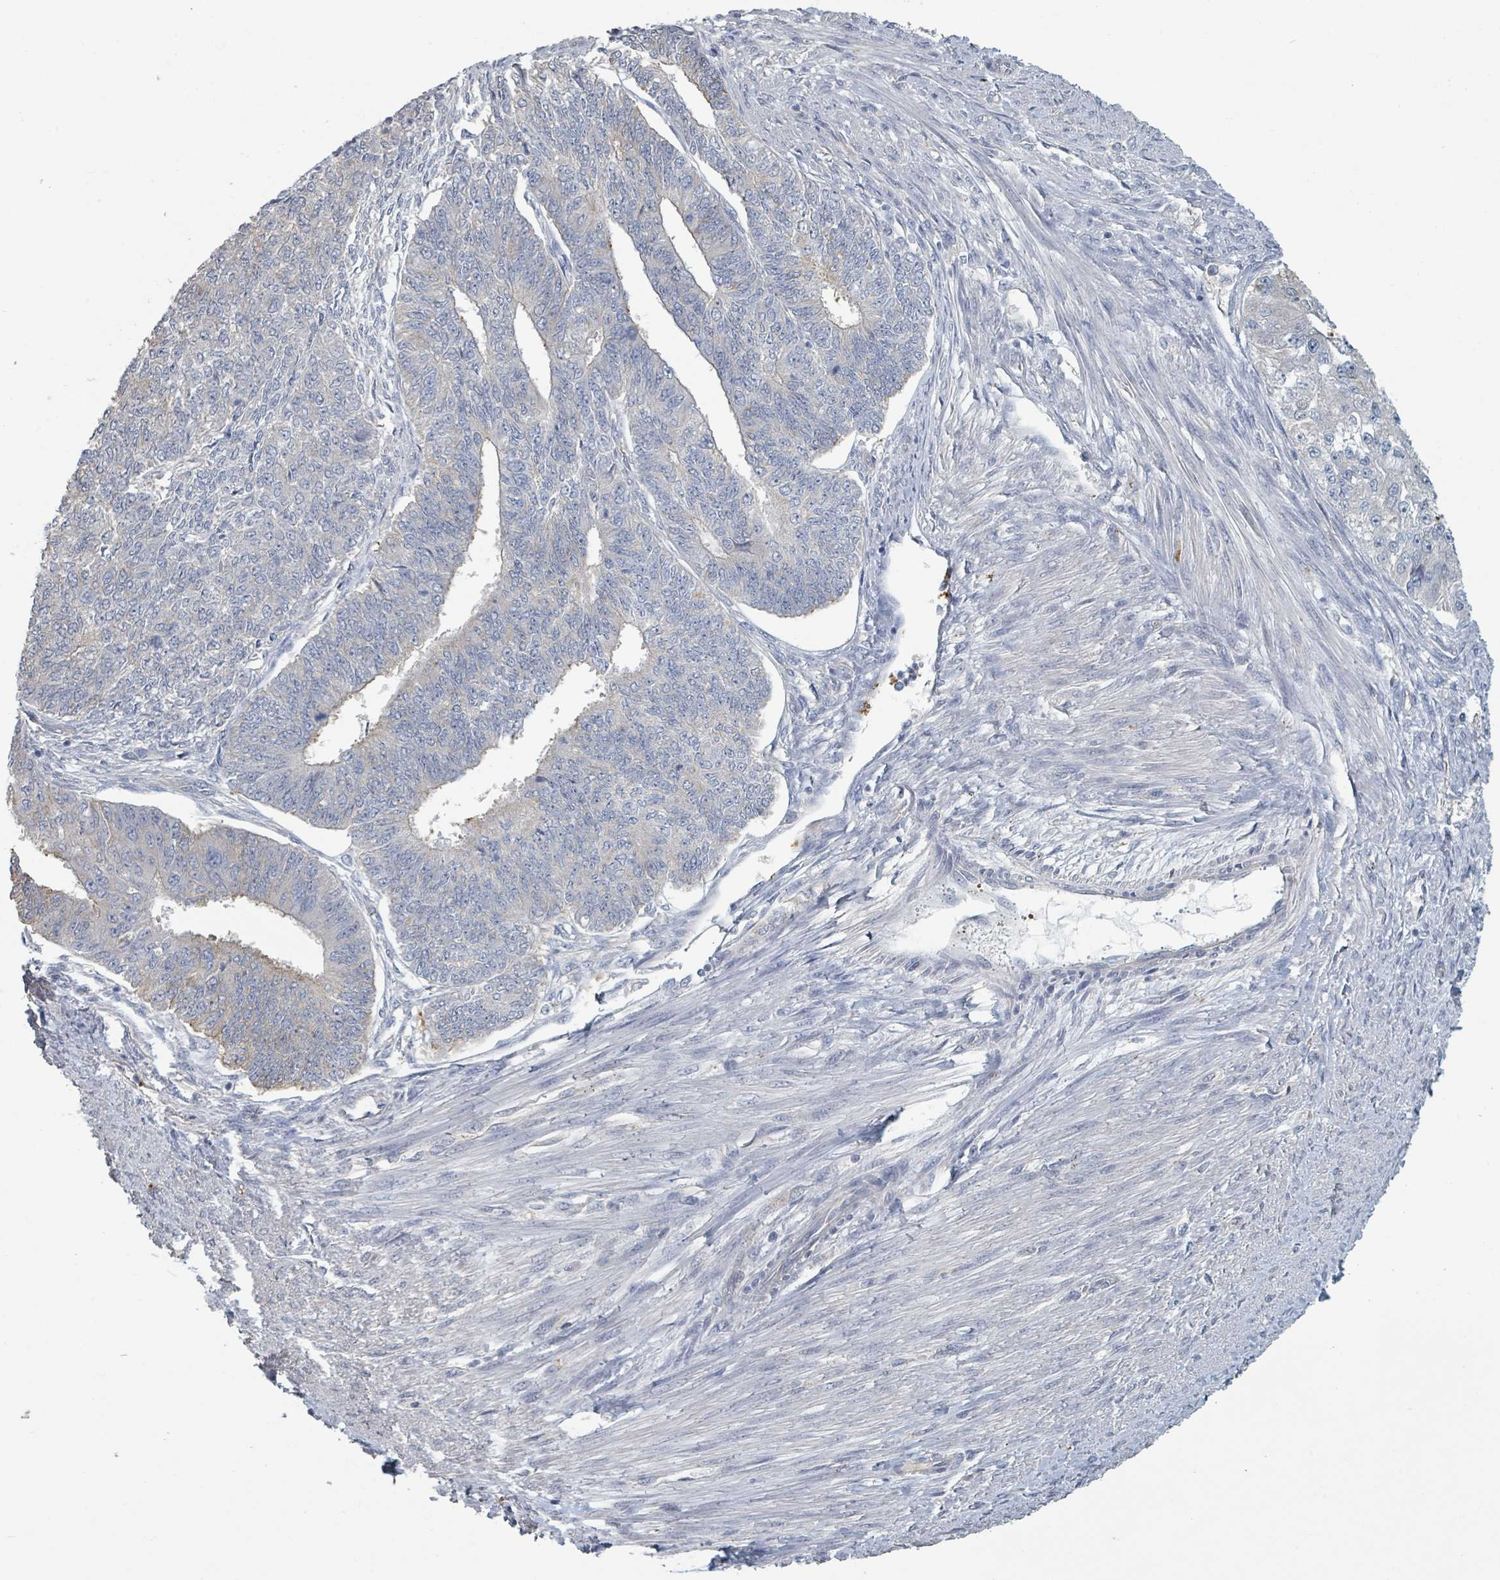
{"staining": {"intensity": "negative", "quantity": "none", "location": "none"}, "tissue": "endometrial cancer", "cell_type": "Tumor cells", "image_type": "cancer", "snomed": [{"axis": "morphology", "description": "Adenocarcinoma, NOS"}, {"axis": "topography", "description": "Endometrium"}], "caption": "Human adenocarcinoma (endometrial) stained for a protein using immunohistochemistry (IHC) demonstrates no staining in tumor cells.", "gene": "PLAUR", "patient": {"sex": "female", "age": 32}}